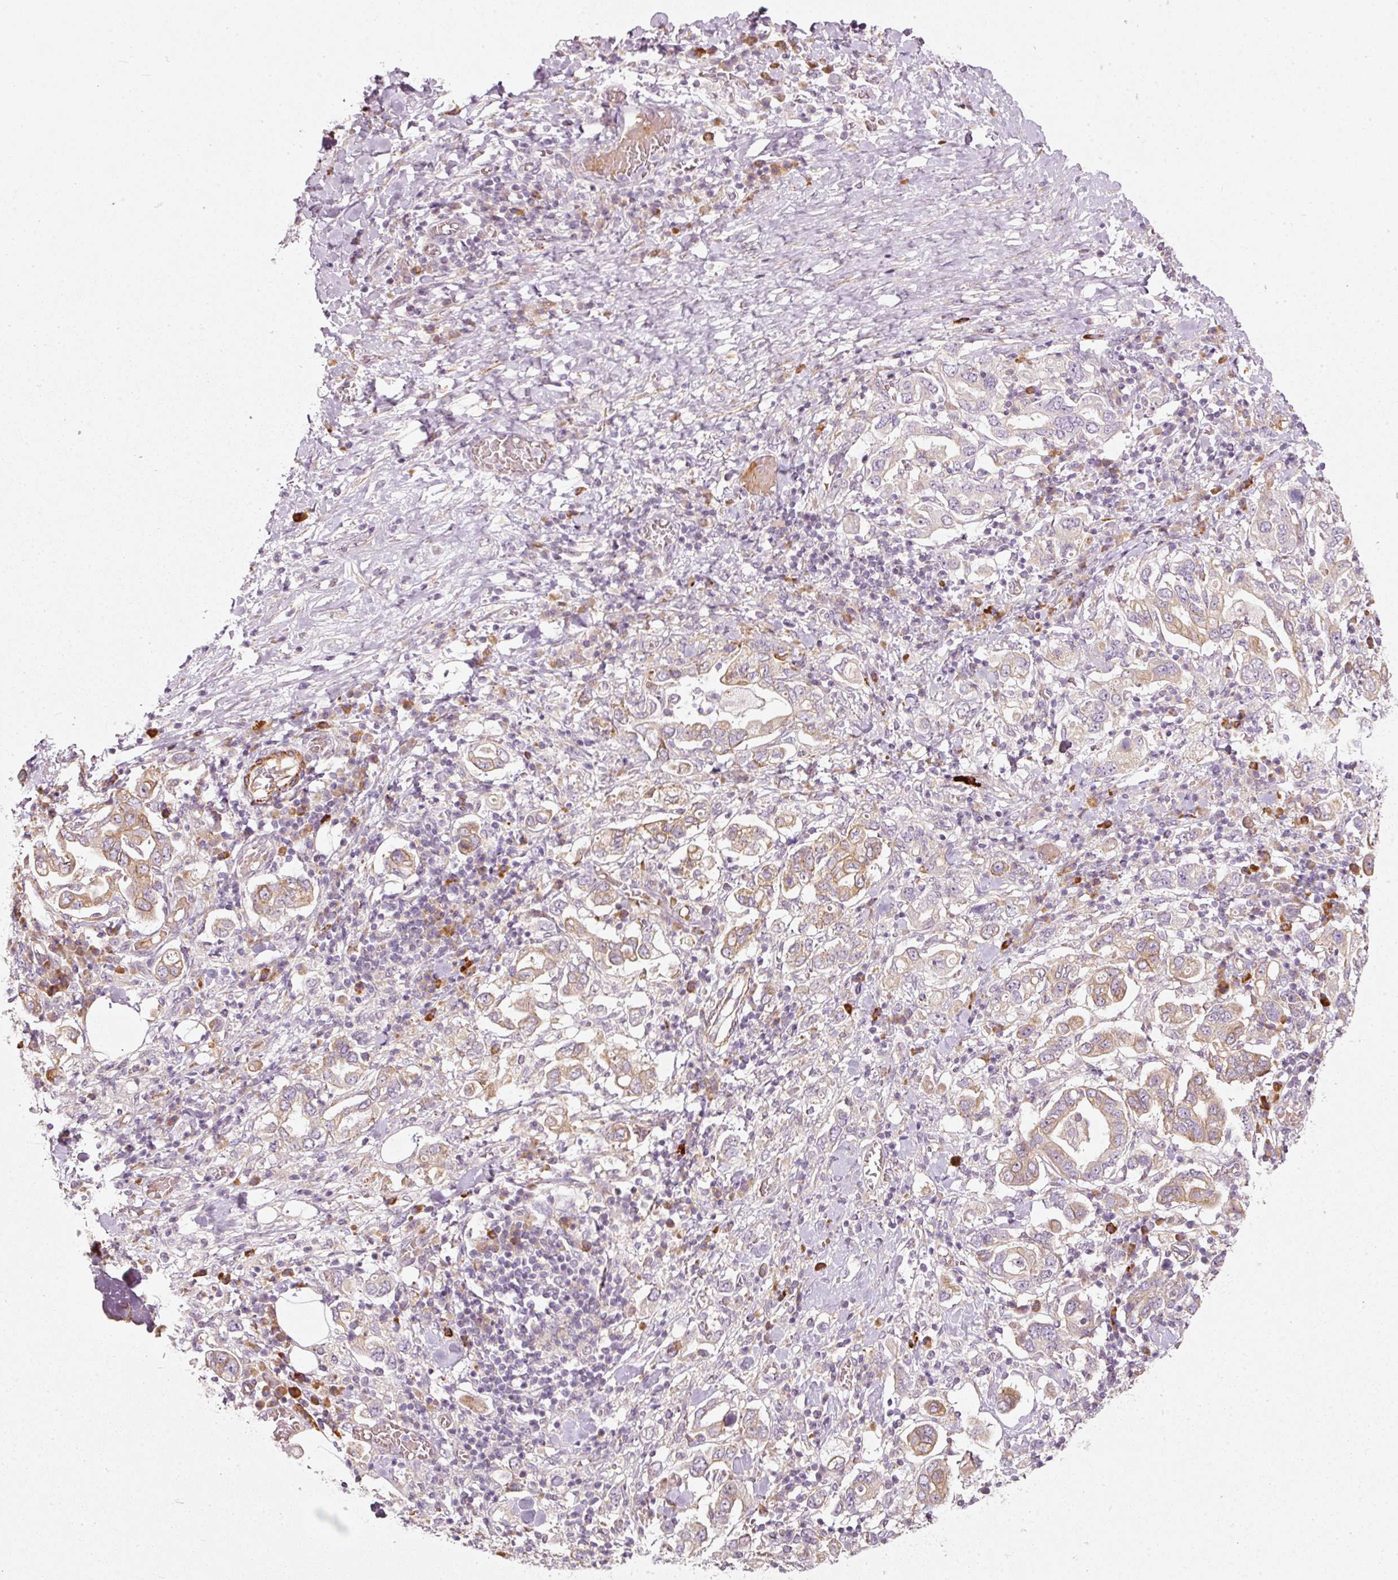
{"staining": {"intensity": "weak", "quantity": ">75%", "location": "cytoplasmic/membranous"}, "tissue": "stomach cancer", "cell_type": "Tumor cells", "image_type": "cancer", "snomed": [{"axis": "morphology", "description": "Adenocarcinoma, NOS"}, {"axis": "topography", "description": "Stomach, upper"}, {"axis": "topography", "description": "Stomach"}], "caption": "Stomach adenocarcinoma stained with a protein marker shows weak staining in tumor cells.", "gene": "KCNQ1", "patient": {"sex": "male", "age": 62}}